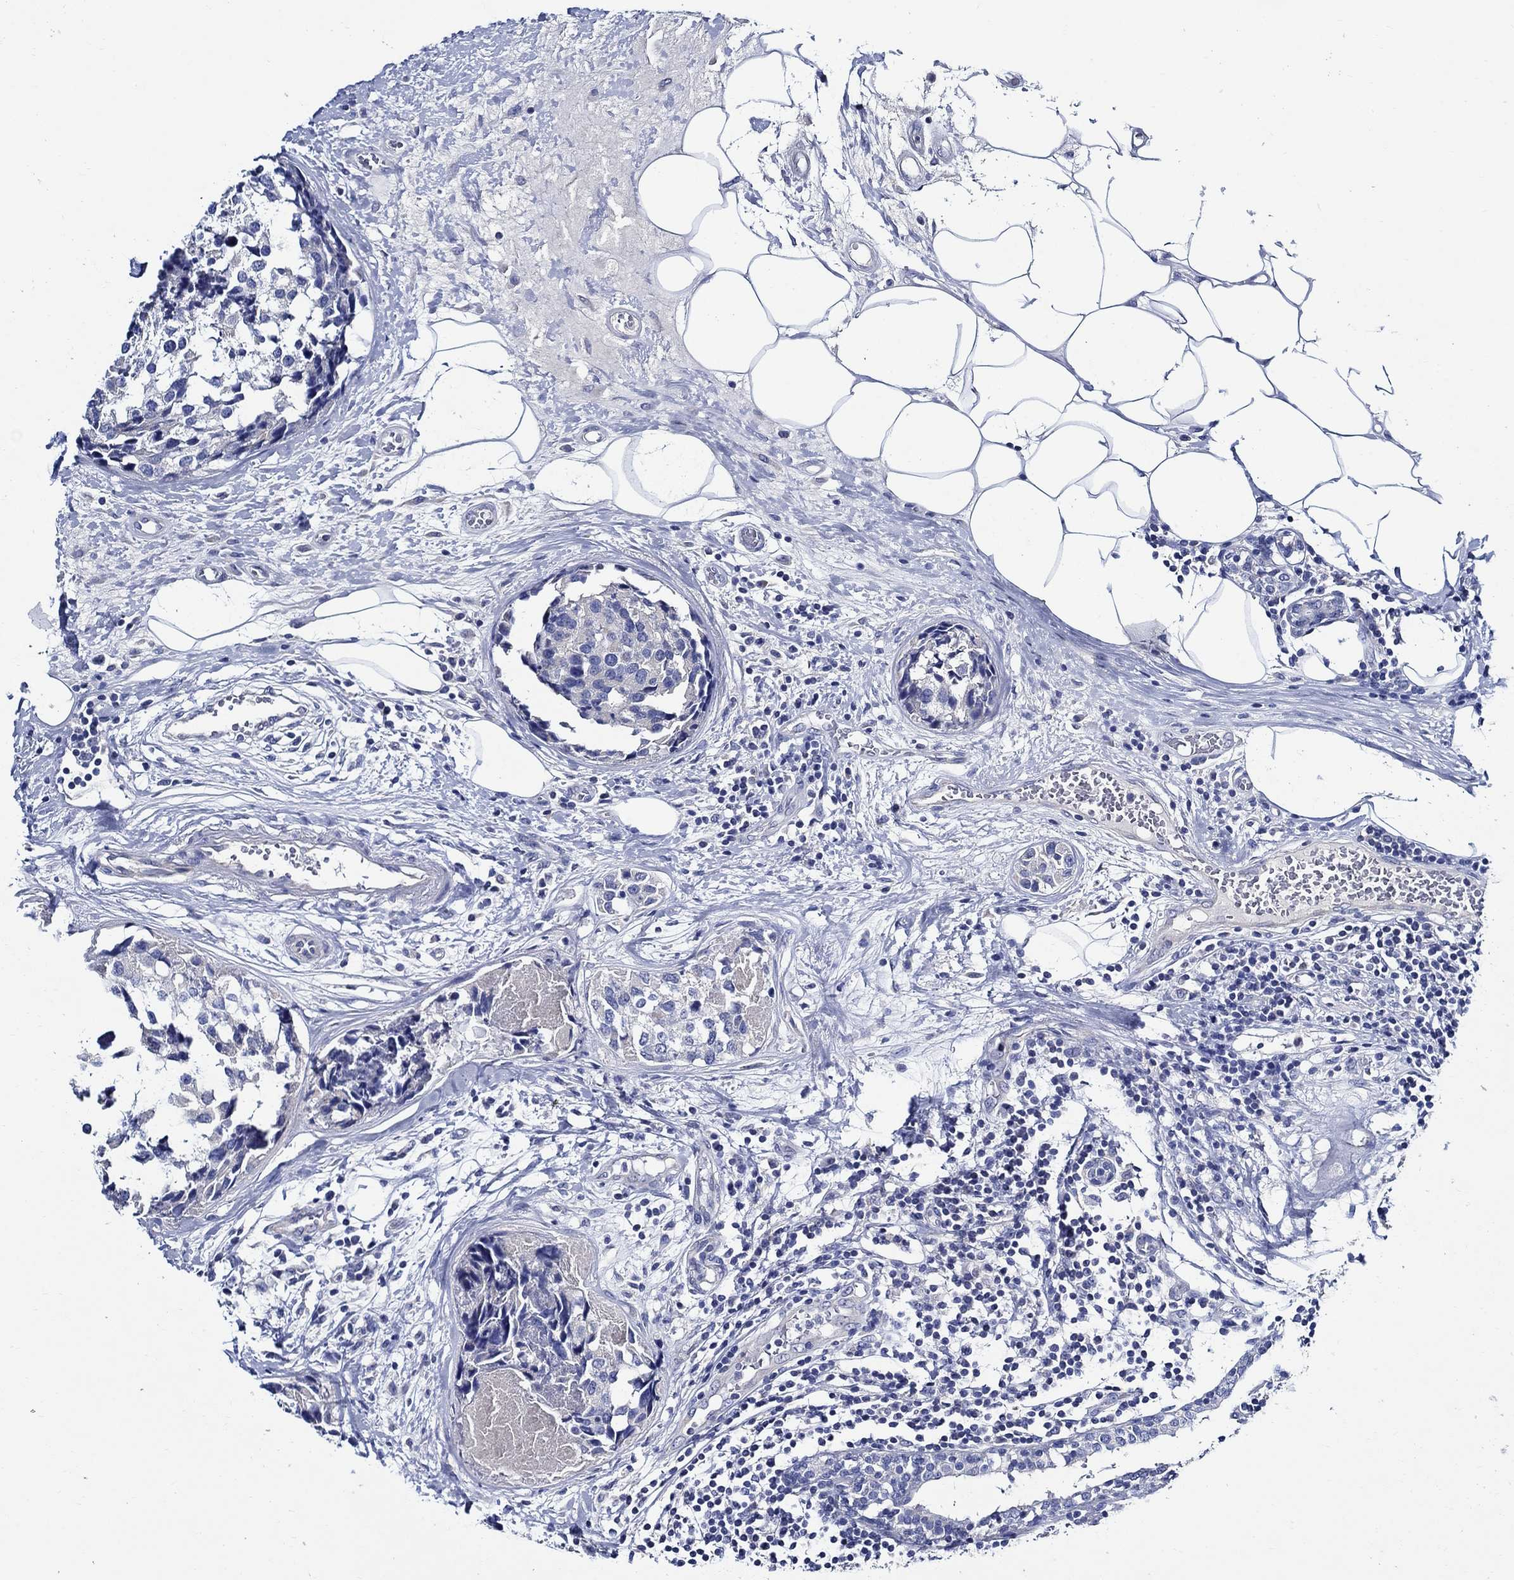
{"staining": {"intensity": "negative", "quantity": "none", "location": "none"}, "tissue": "breast cancer", "cell_type": "Tumor cells", "image_type": "cancer", "snomed": [{"axis": "morphology", "description": "Lobular carcinoma"}, {"axis": "topography", "description": "Breast"}], "caption": "High power microscopy image of an immunohistochemistry (IHC) image of breast cancer (lobular carcinoma), revealing no significant staining in tumor cells.", "gene": "SKOR1", "patient": {"sex": "female", "age": 59}}